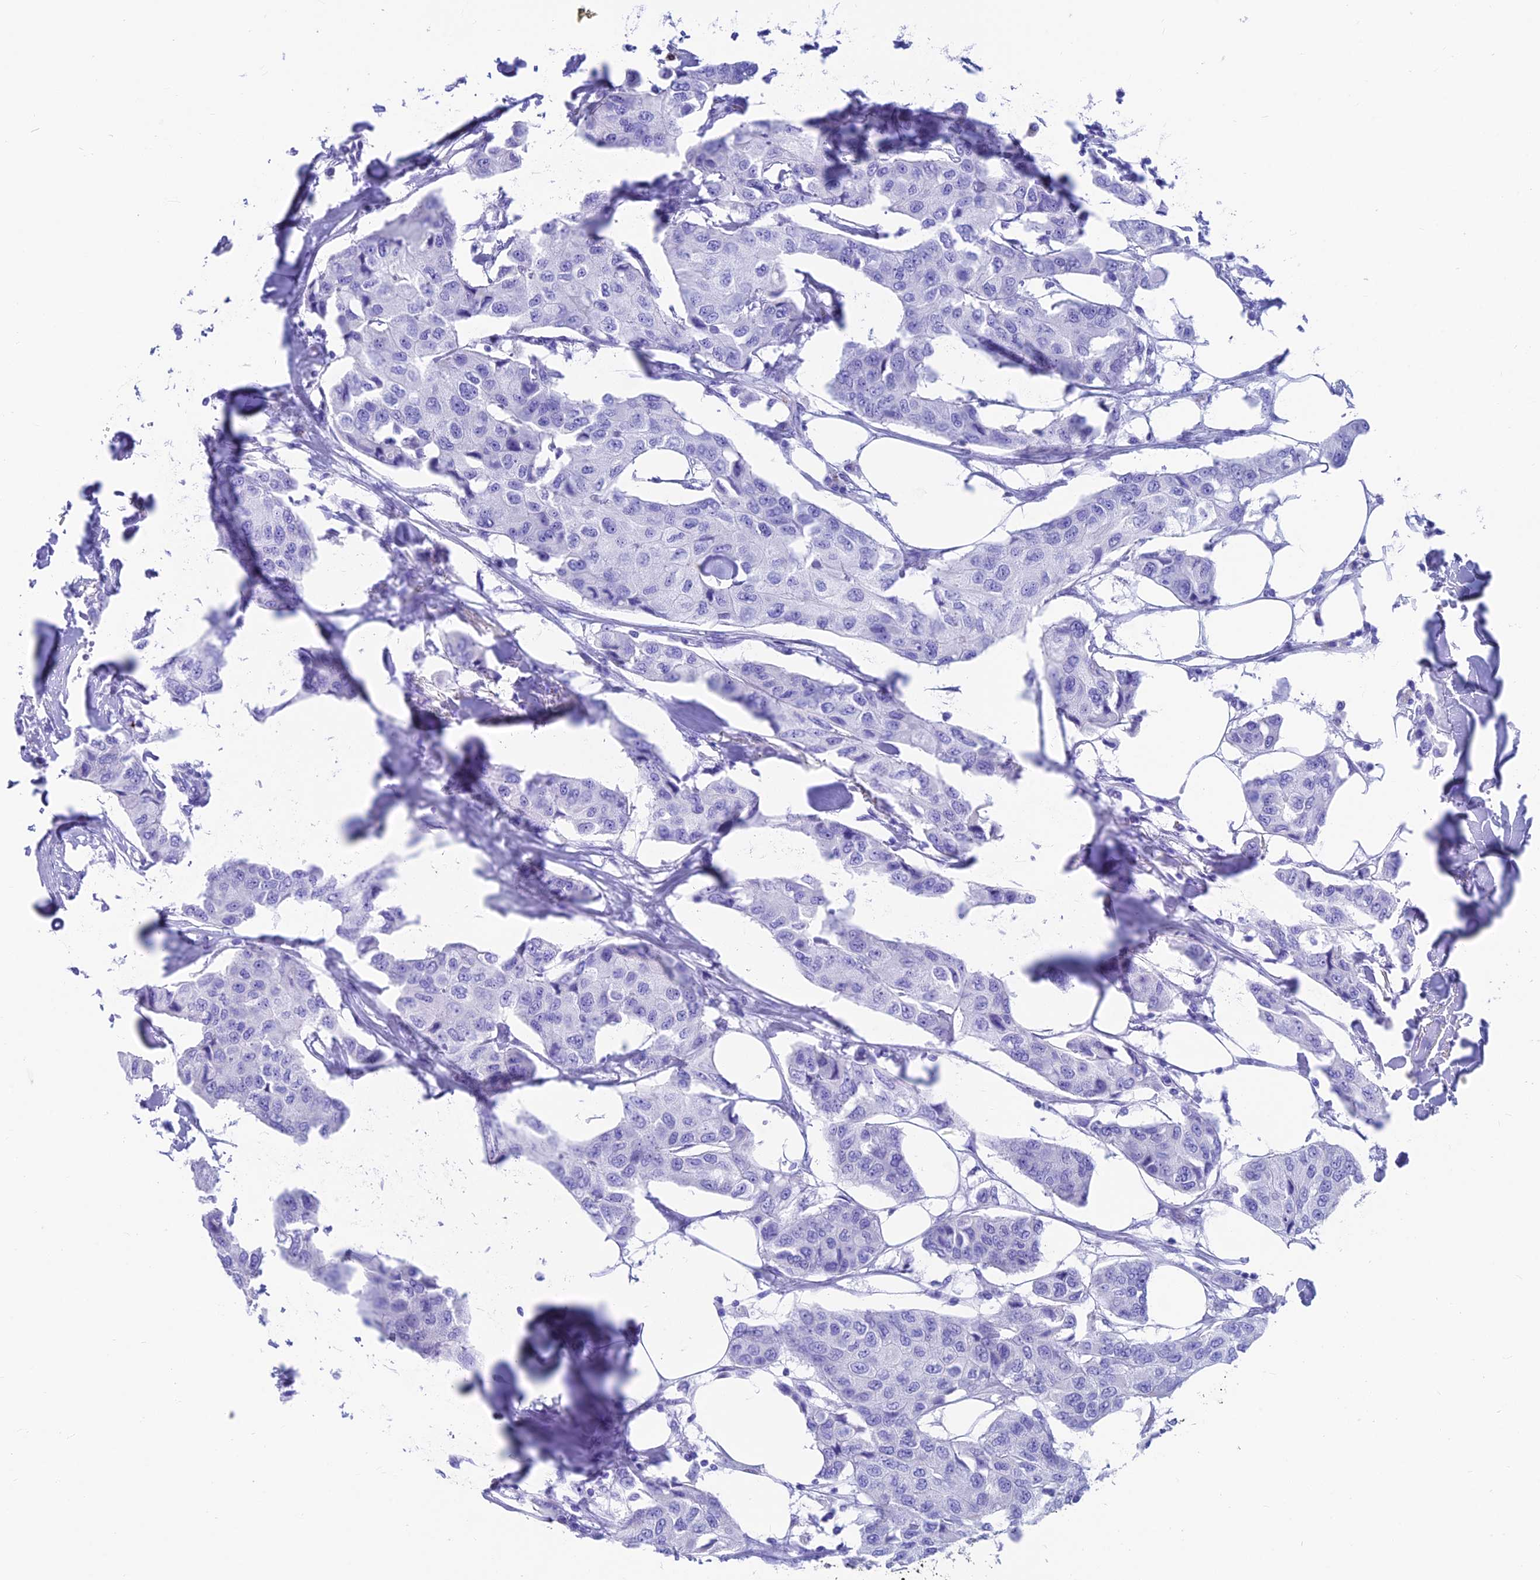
{"staining": {"intensity": "negative", "quantity": "none", "location": "none"}, "tissue": "breast cancer", "cell_type": "Tumor cells", "image_type": "cancer", "snomed": [{"axis": "morphology", "description": "Duct carcinoma"}, {"axis": "topography", "description": "Breast"}], "caption": "Immunohistochemistry (IHC) of human breast infiltrating ductal carcinoma demonstrates no expression in tumor cells. Brightfield microscopy of IHC stained with DAB (brown) and hematoxylin (blue), captured at high magnification.", "gene": "GNG11", "patient": {"sex": "female", "age": 80}}